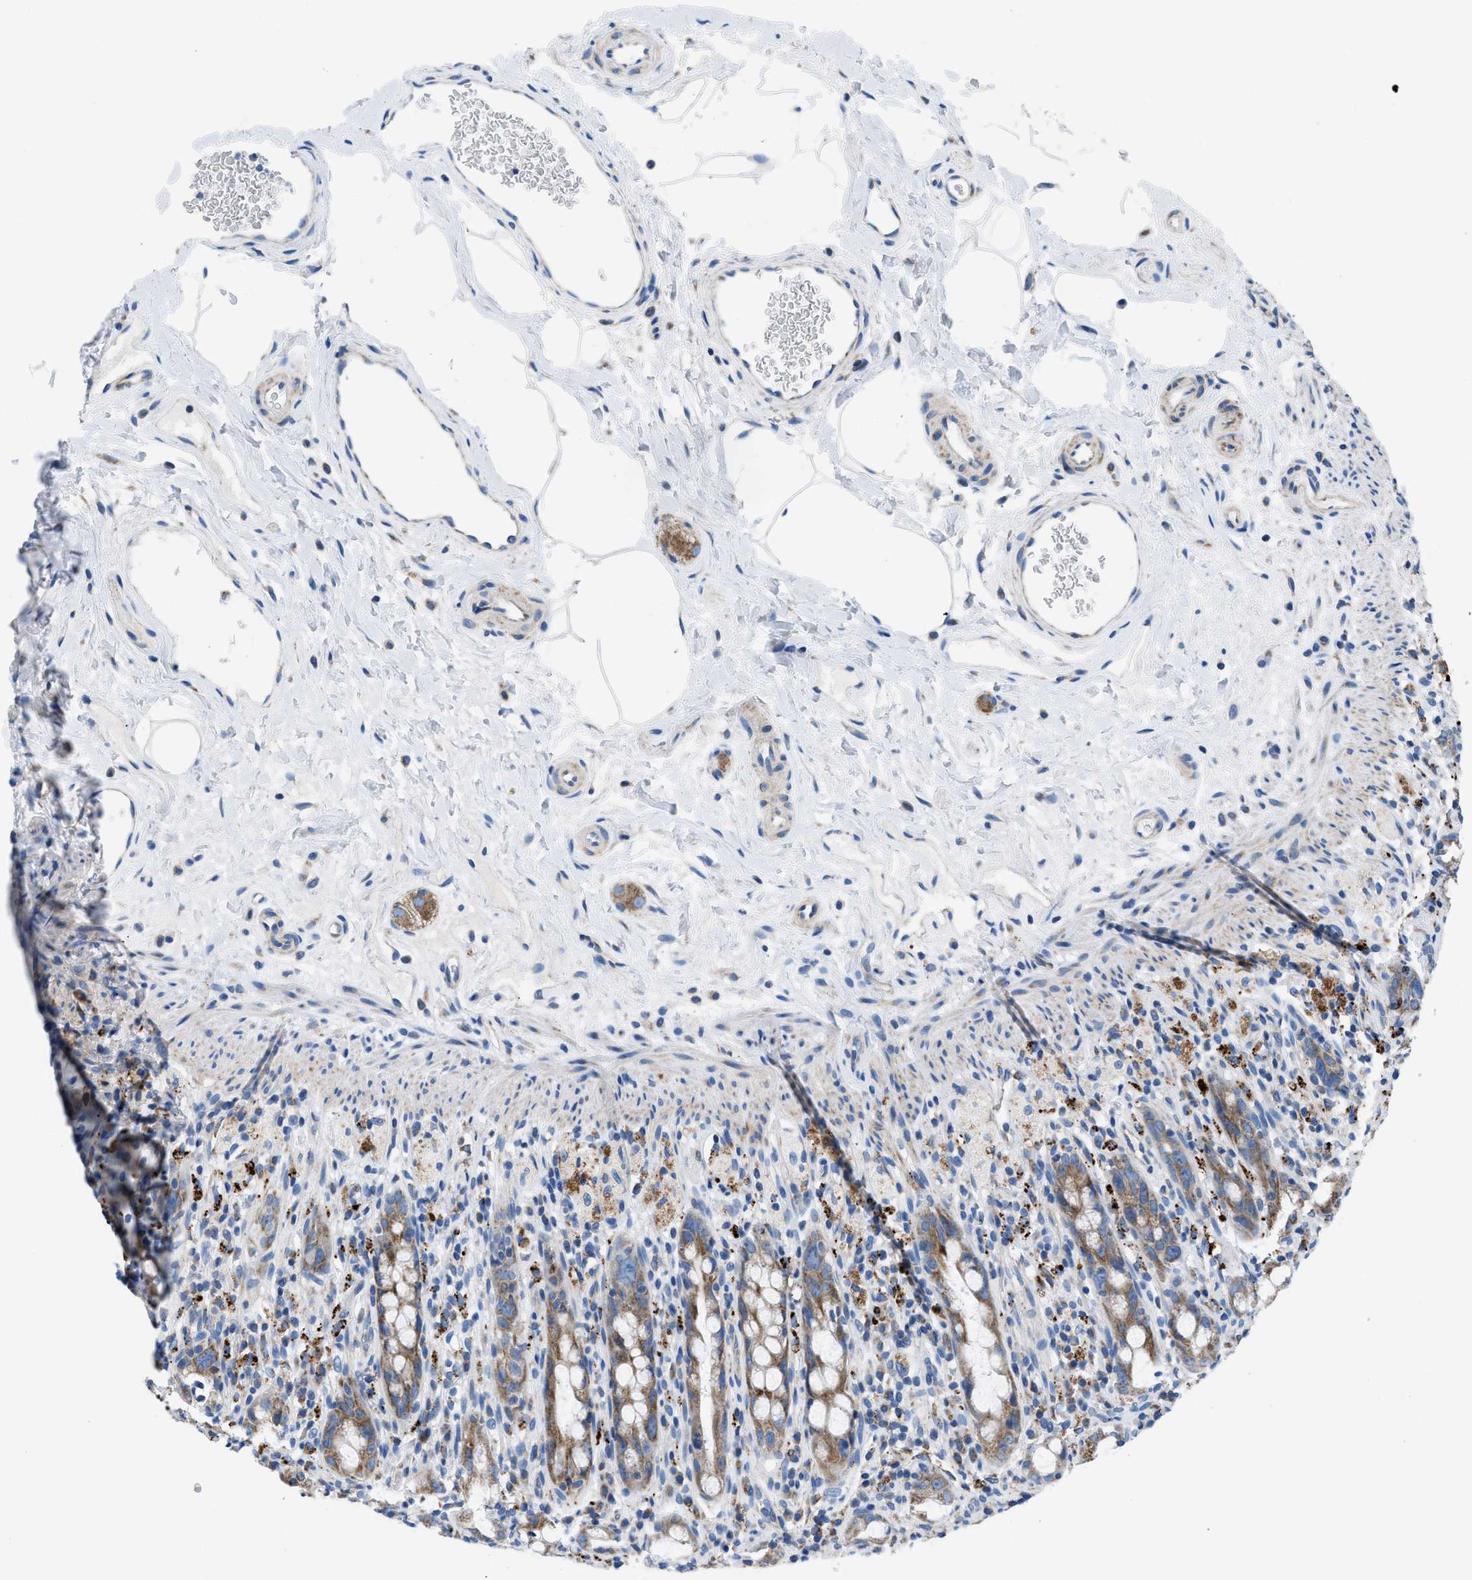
{"staining": {"intensity": "strong", "quantity": "25%-75%", "location": "cytoplasmic/membranous"}, "tissue": "rectum", "cell_type": "Glandular cells", "image_type": "normal", "snomed": [{"axis": "morphology", "description": "Normal tissue, NOS"}, {"axis": "topography", "description": "Rectum"}], "caption": "Rectum stained with DAB (3,3'-diaminobenzidine) immunohistochemistry (IHC) reveals high levels of strong cytoplasmic/membranous positivity in about 25%-75% of glandular cells.", "gene": "ZDHHC3", "patient": {"sex": "male", "age": 44}}